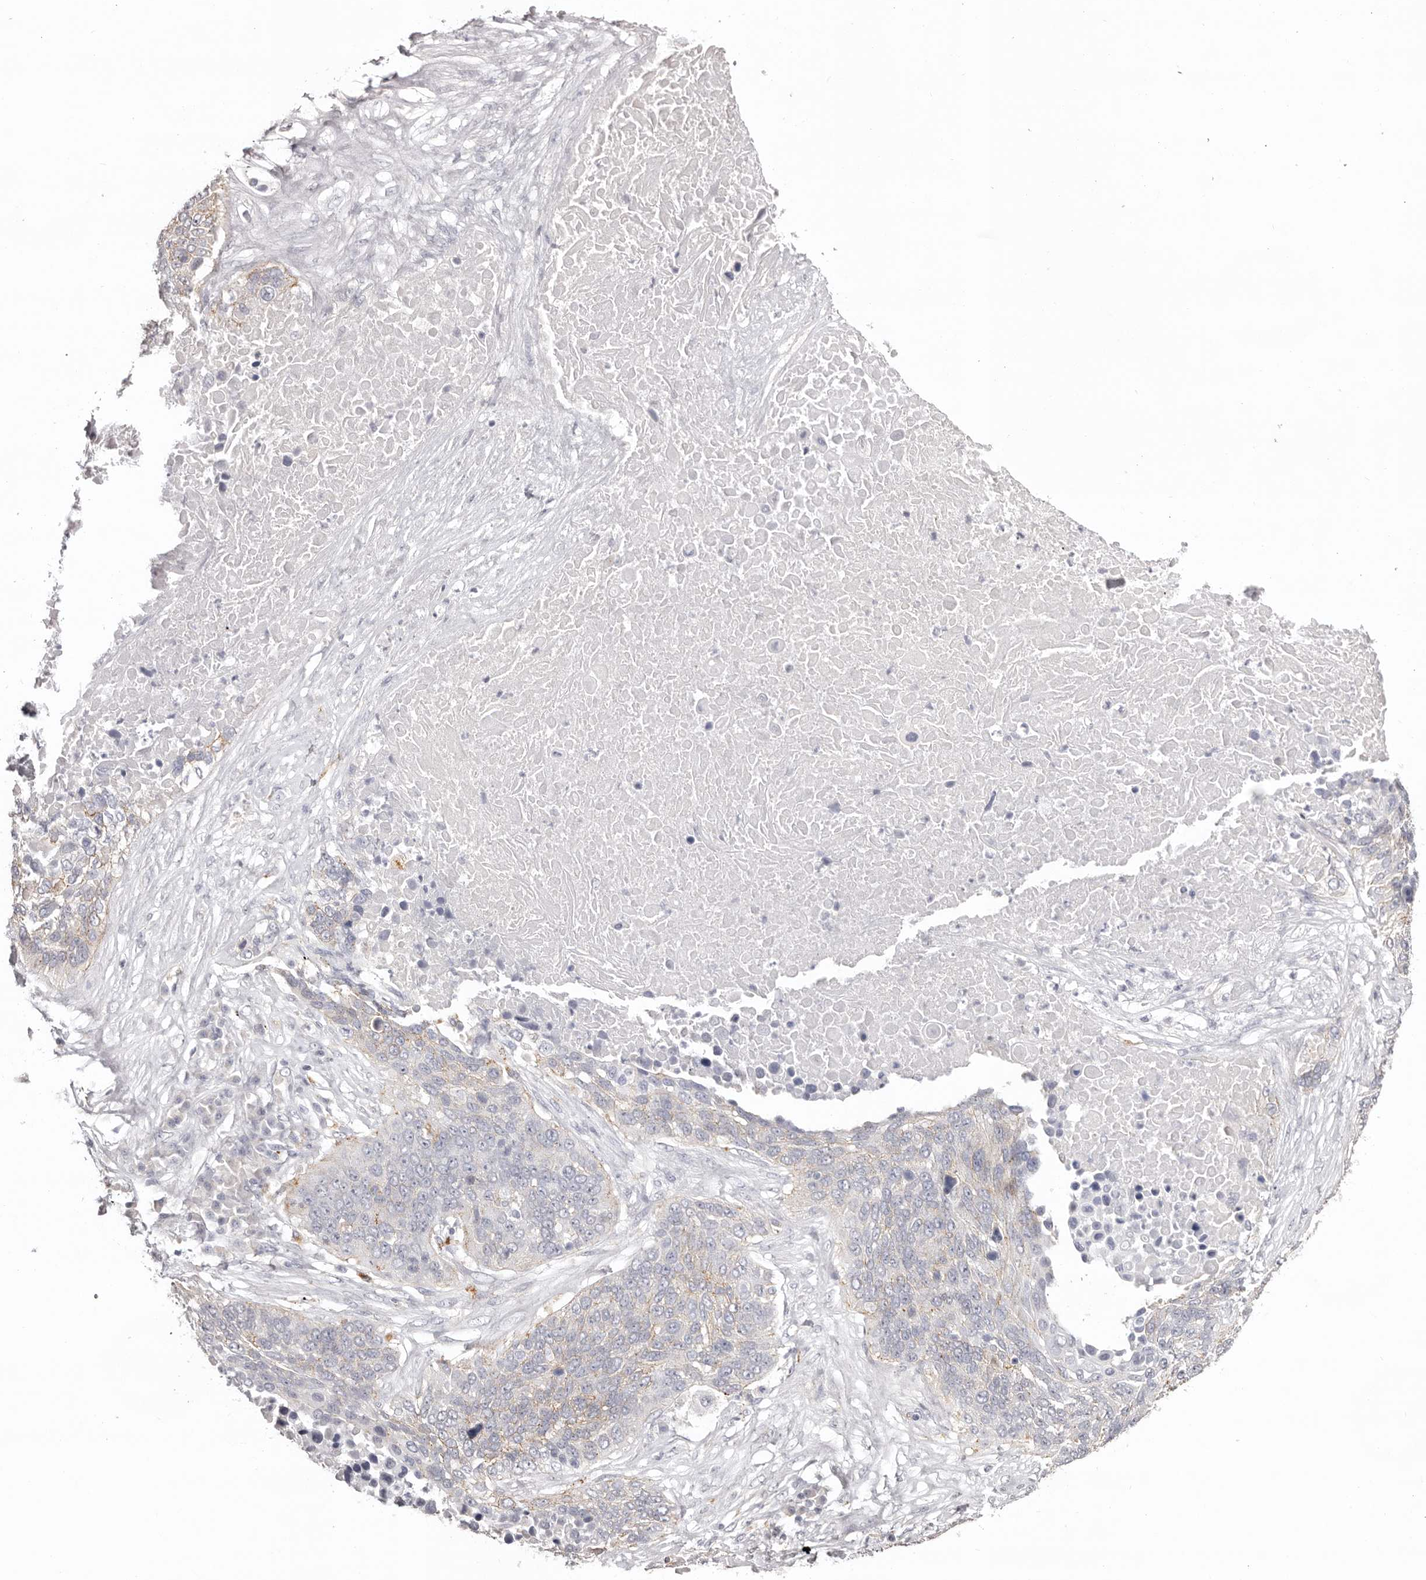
{"staining": {"intensity": "weak", "quantity": "25%-75%", "location": "cytoplasmic/membranous"}, "tissue": "lung cancer", "cell_type": "Tumor cells", "image_type": "cancer", "snomed": [{"axis": "morphology", "description": "Squamous cell carcinoma, NOS"}, {"axis": "topography", "description": "Lung"}], "caption": "High-power microscopy captured an immunohistochemistry photomicrograph of lung cancer (squamous cell carcinoma), revealing weak cytoplasmic/membranous expression in about 25%-75% of tumor cells.", "gene": "PCDHB6", "patient": {"sex": "male", "age": 66}}